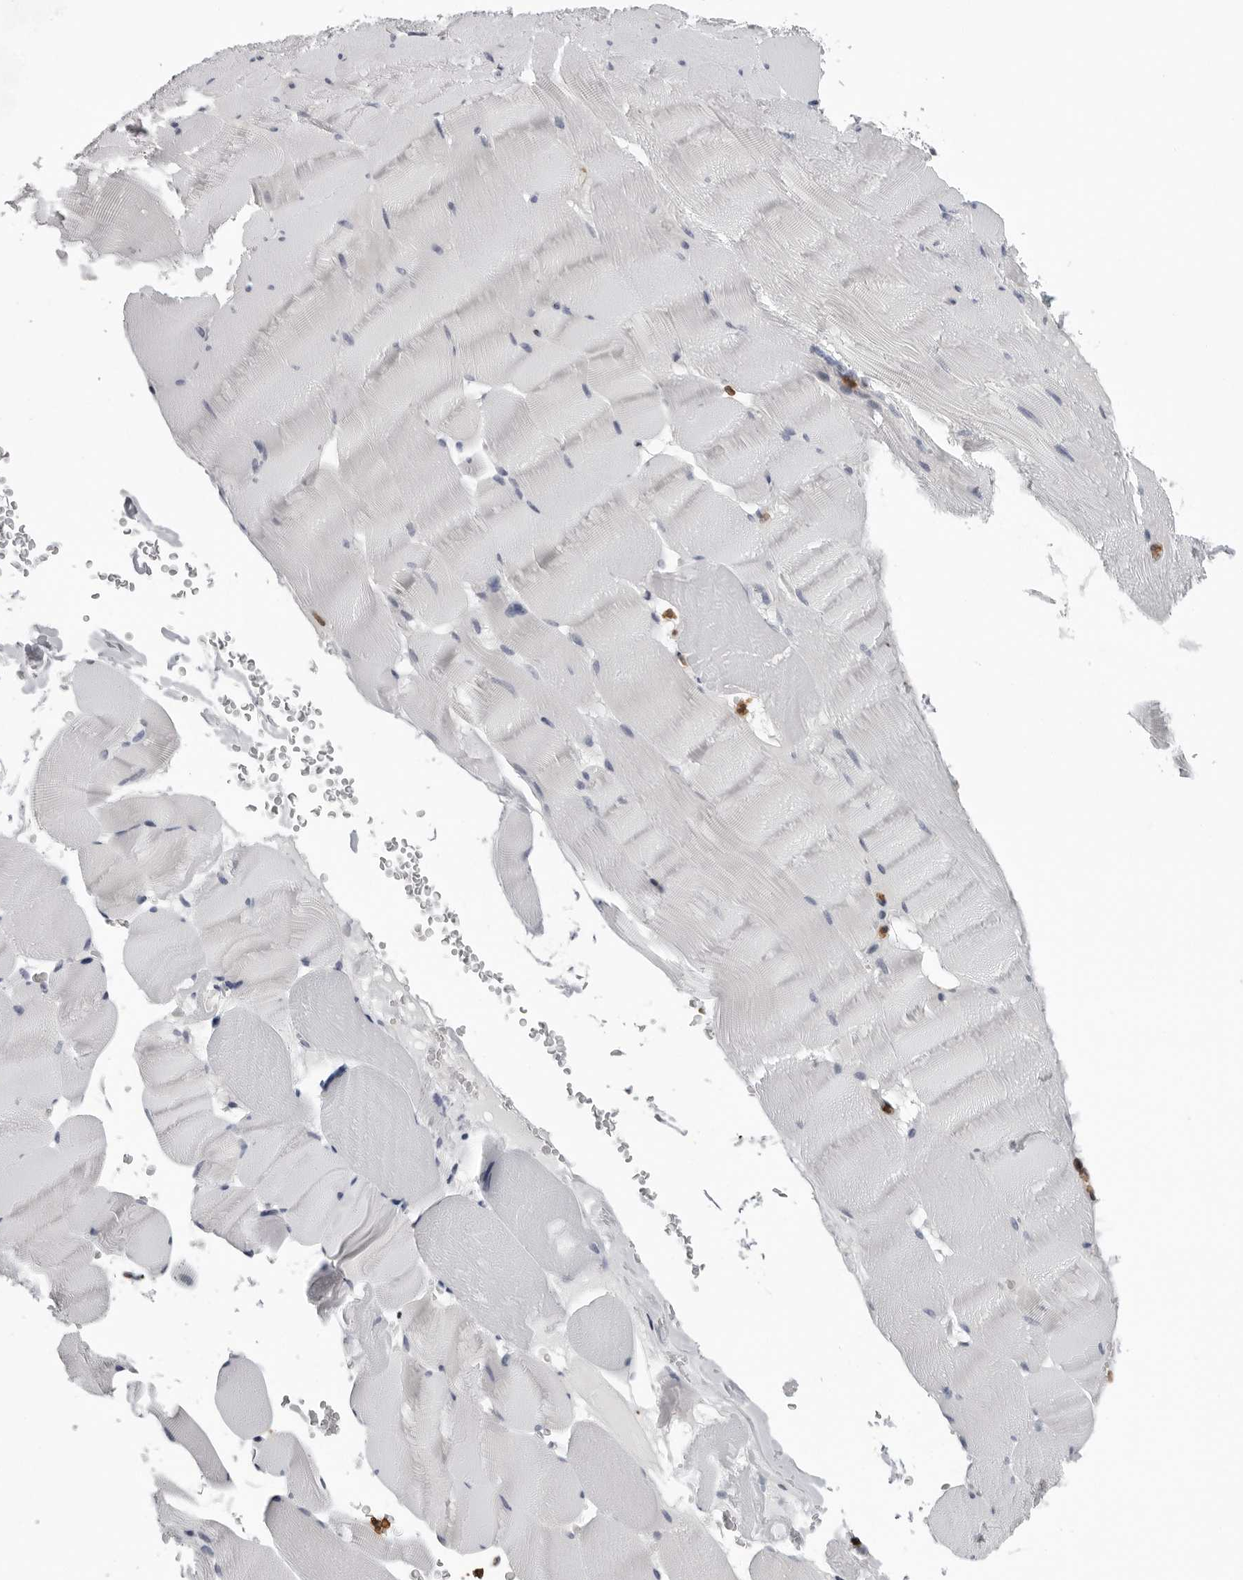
{"staining": {"intensity": "negative", "quantity": "none", "location": "none"}, "tissue": "skeletal muscle", "cell_type": "Myocytes", "image_type": "normal", "snomed": [{"axis": "morphology", "description": "Normal tissue, NOS"}, {"axis": "topography", "description": "Skeletal muscle"}], "caption": "Myocytes show no significant expression in normal skeletal muscle. Brightfield microscopy of immunohistochemistry stained with DAB (3,3'-diaminobenzidine) (brown) and hematoxylin (blue), captured at high magnification.", "gene": "HSPH1", "patient": {"sex": "male", "age": 62}}